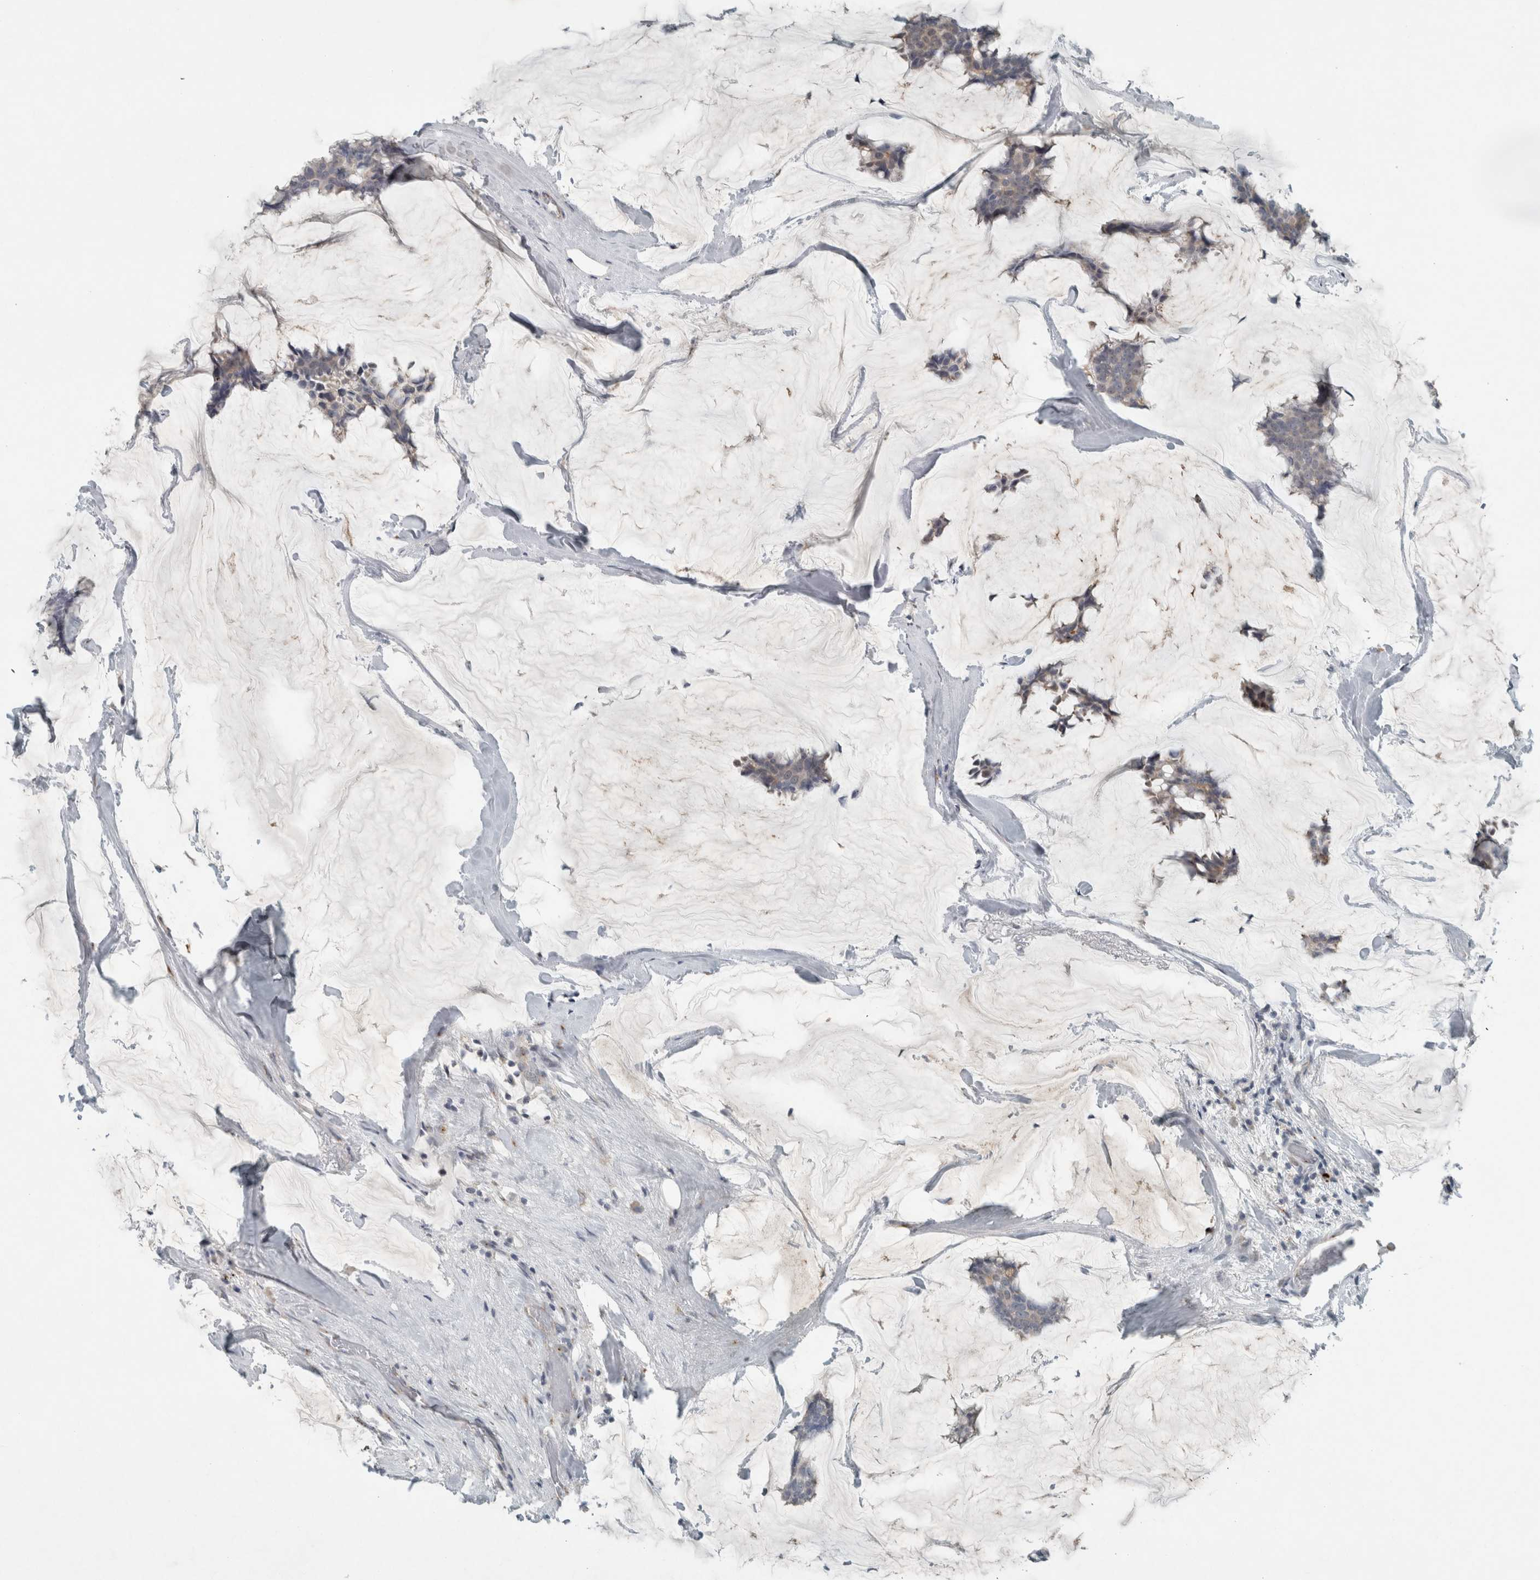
{"staining": {"intensity": "negative", "quantity": "none", "location": "none"}, "tissue": "breast cancer", "cell_type": "Tumor cells", "image_type": "cancer", "snomed": [{"axis": "morphology", "description": "Duct carcinoma"}, {"axis": "topography", "description": "Breast"}], "caption": "Tumor cells show no significant protein staining in breast intraductal carcinoma.", "gene": "KIF1C", "patient": {"sex": "female", "age": 93}}